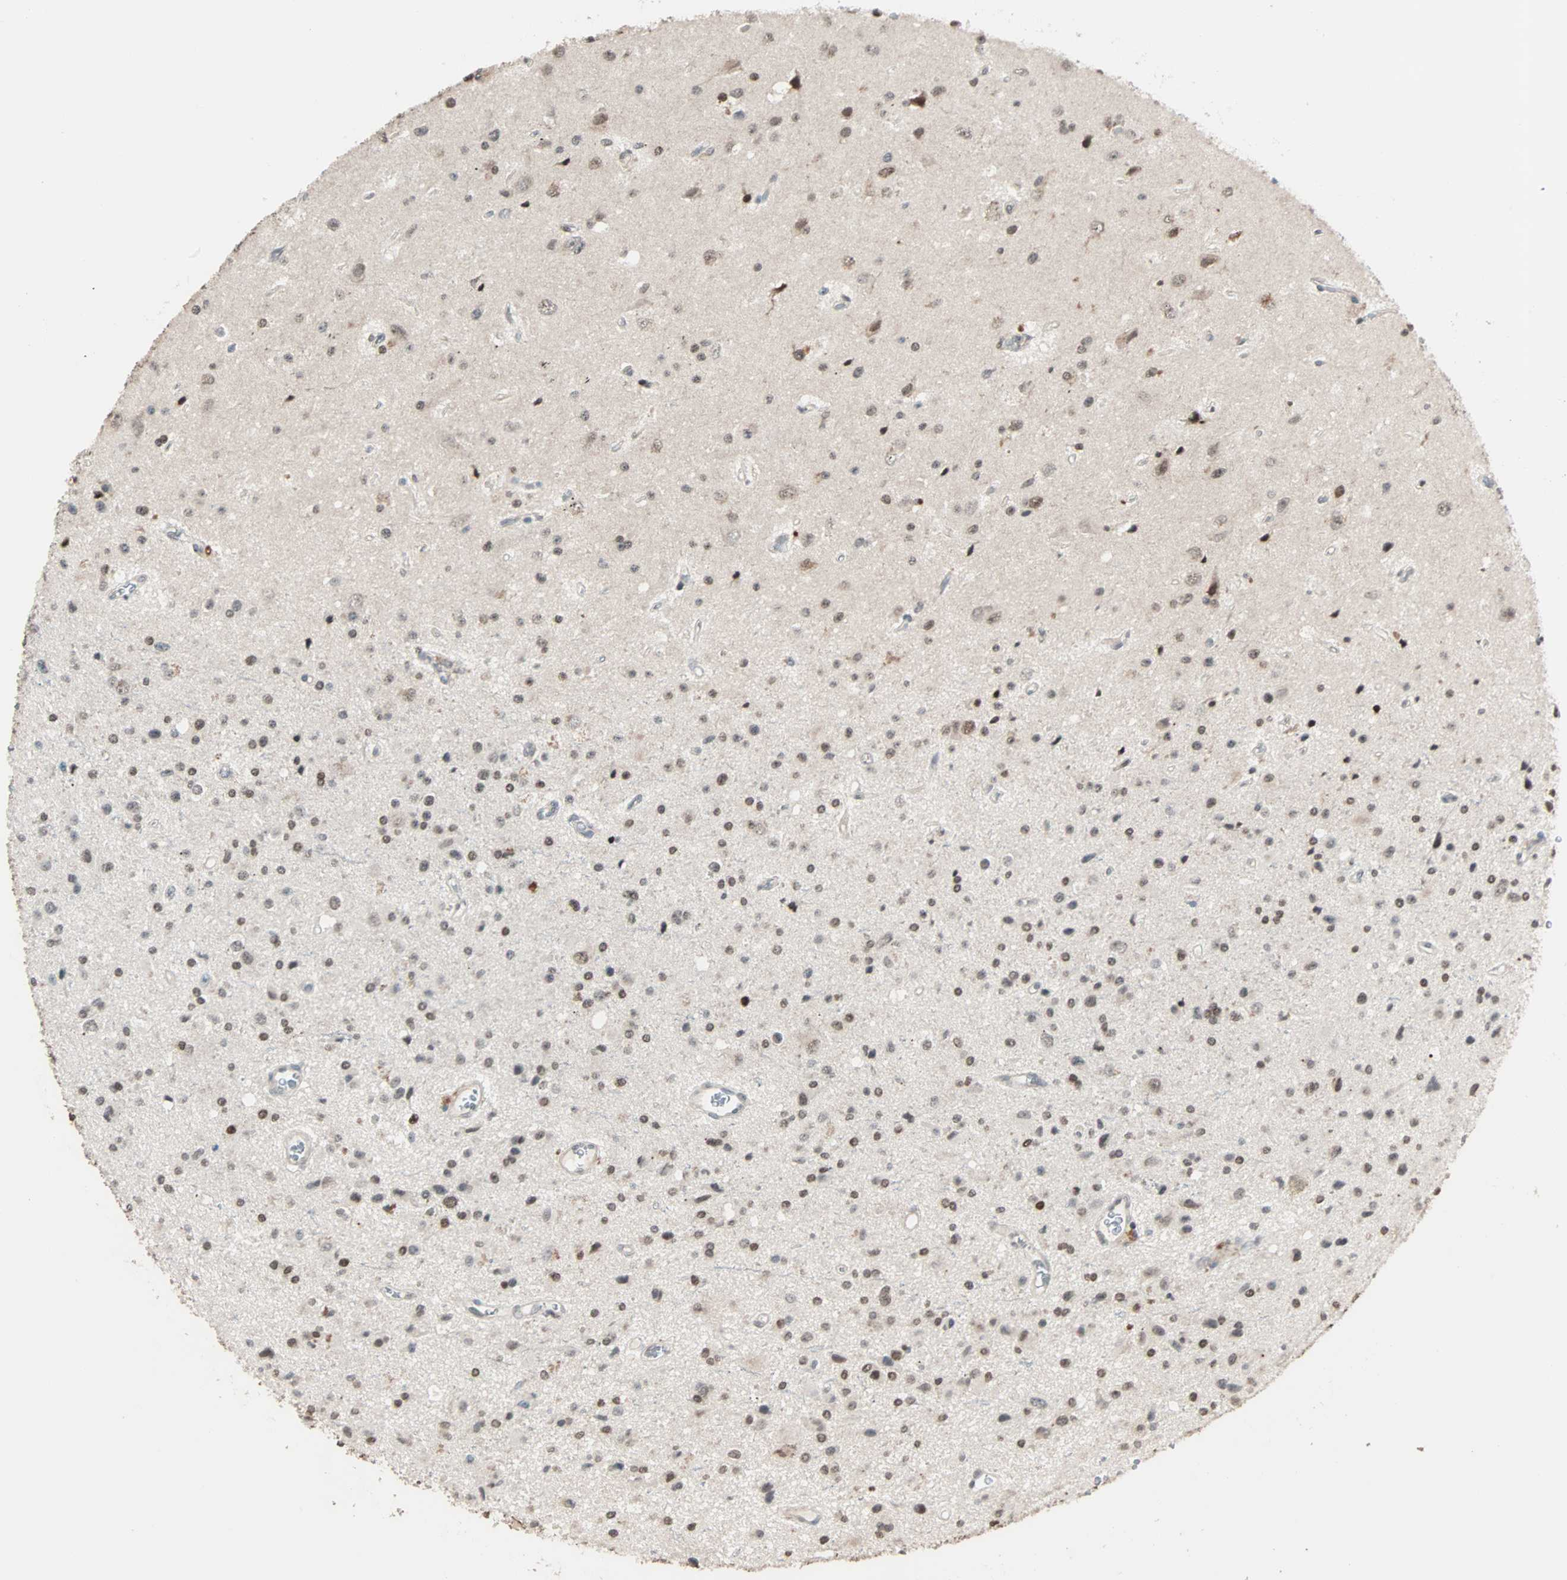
{"staining": {"intensity": "moderate", "quantity": "<25%", "location": "nuclear"}, "tissue": "glioma", "cell_type": "Tumor cells", "image_type": "cancer", "snomed": [{"axis": "morphology", "description": "Glioma, malignant, Low grade"}, {"axis": "topography", "description": "Brain"}], "caption": "Tumor cells exhibit moderate nuclear expression in about <25% of cells in glioma.", "gene": "CBX4", "patient": {"sex": "male", "age": 58}}